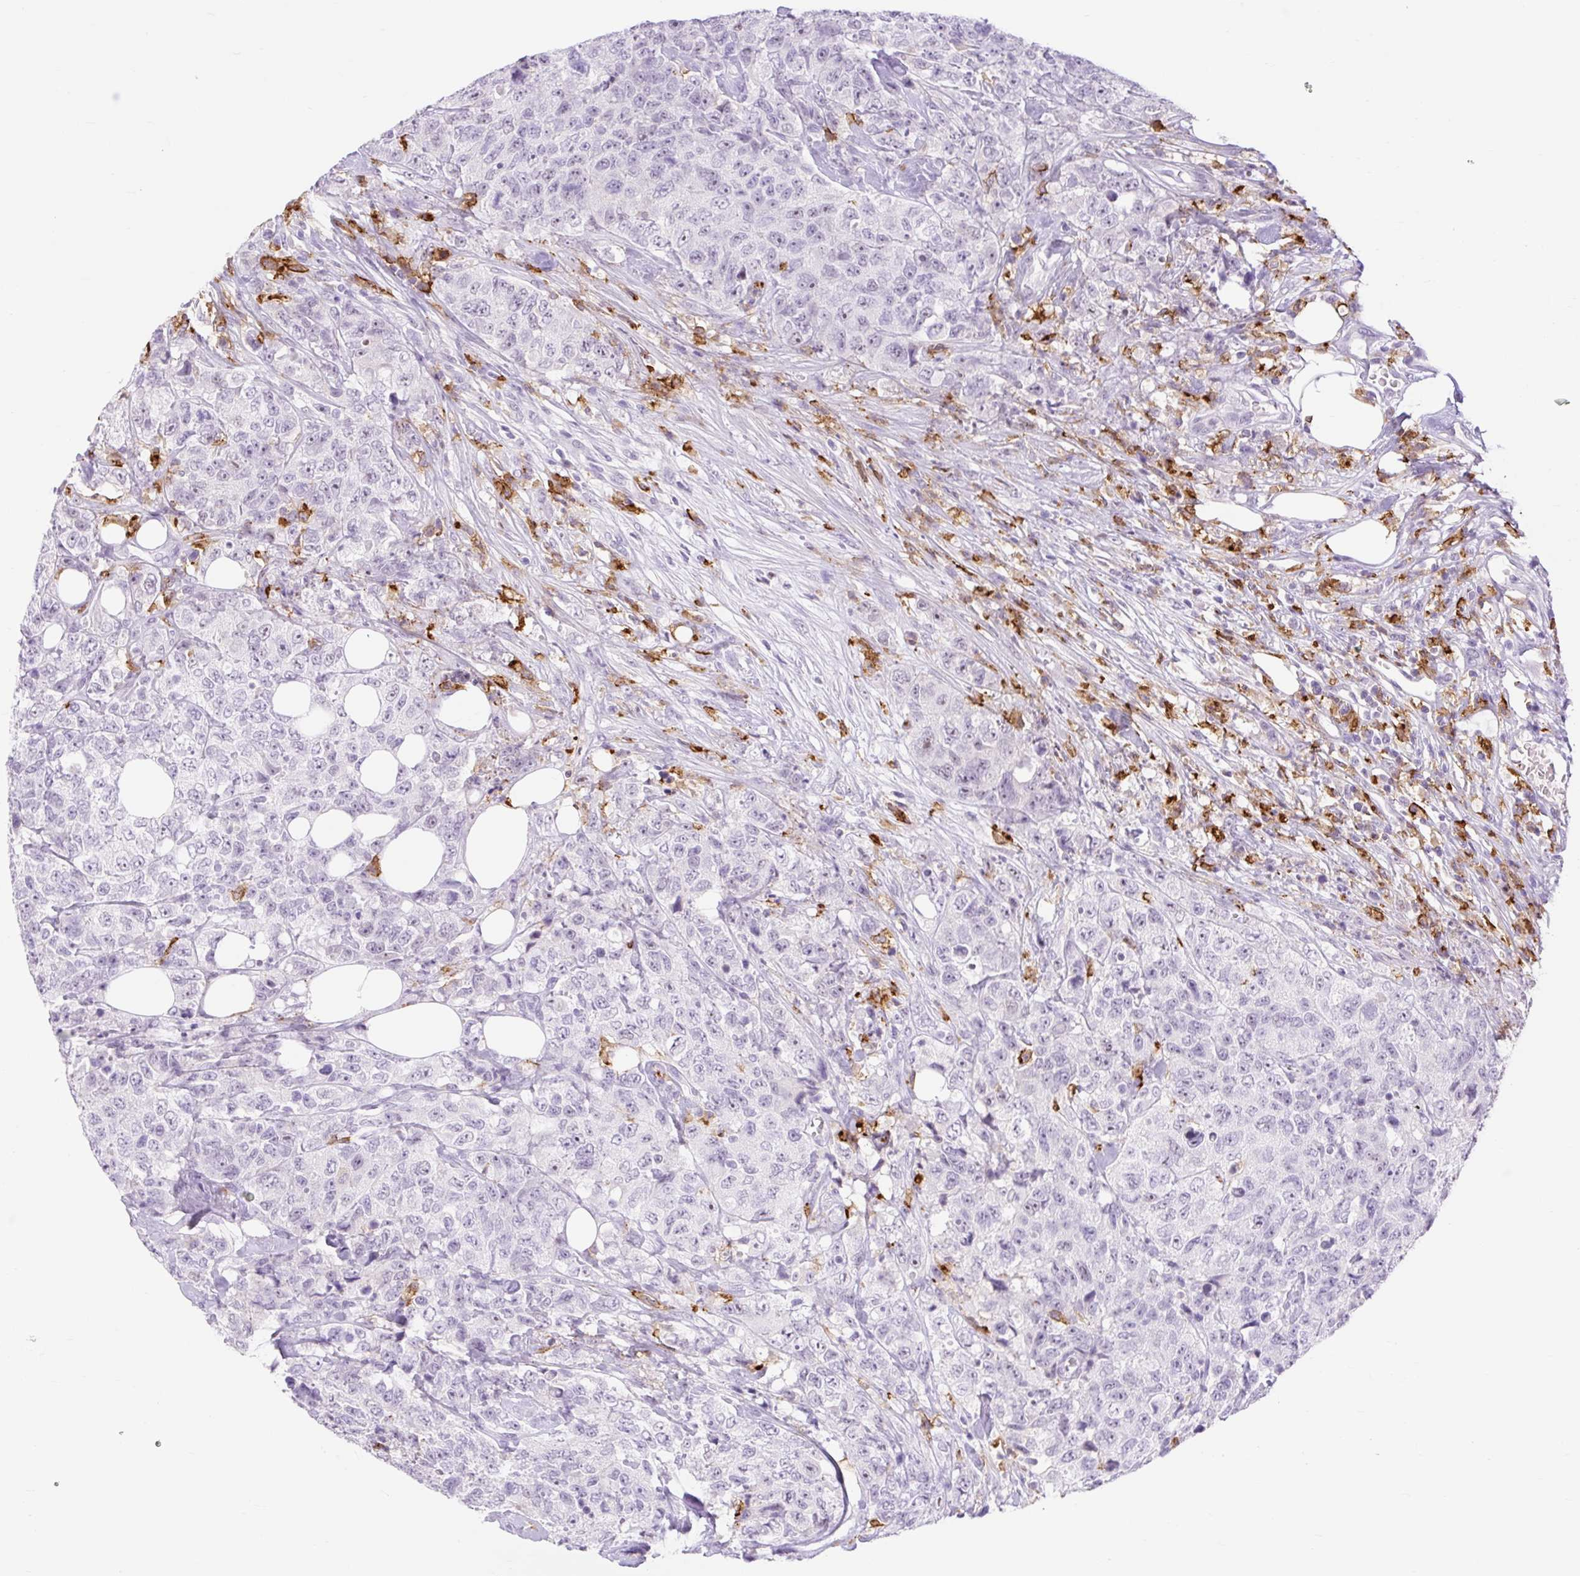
{"staining": {"intensity": "negative", "quantity": "none", "location": "none"}, "tissue": "urothelial cancer", "cell_type": "Tumor cells", "image_type": "cancer", "snomed": [{"axis": "morphology", "description": "Urothelial carcinoma, High grade"}, {"axis": "topography", "description": "Urinary bladder"}], "caption": "Human high-grade urothelial carcinoma stained for a protein using immunohistochemistry (IHC) reveals no staining in tumor cells.", "gene": "SIGLEC1", "patient": {"sex": "female", "age": 78}}